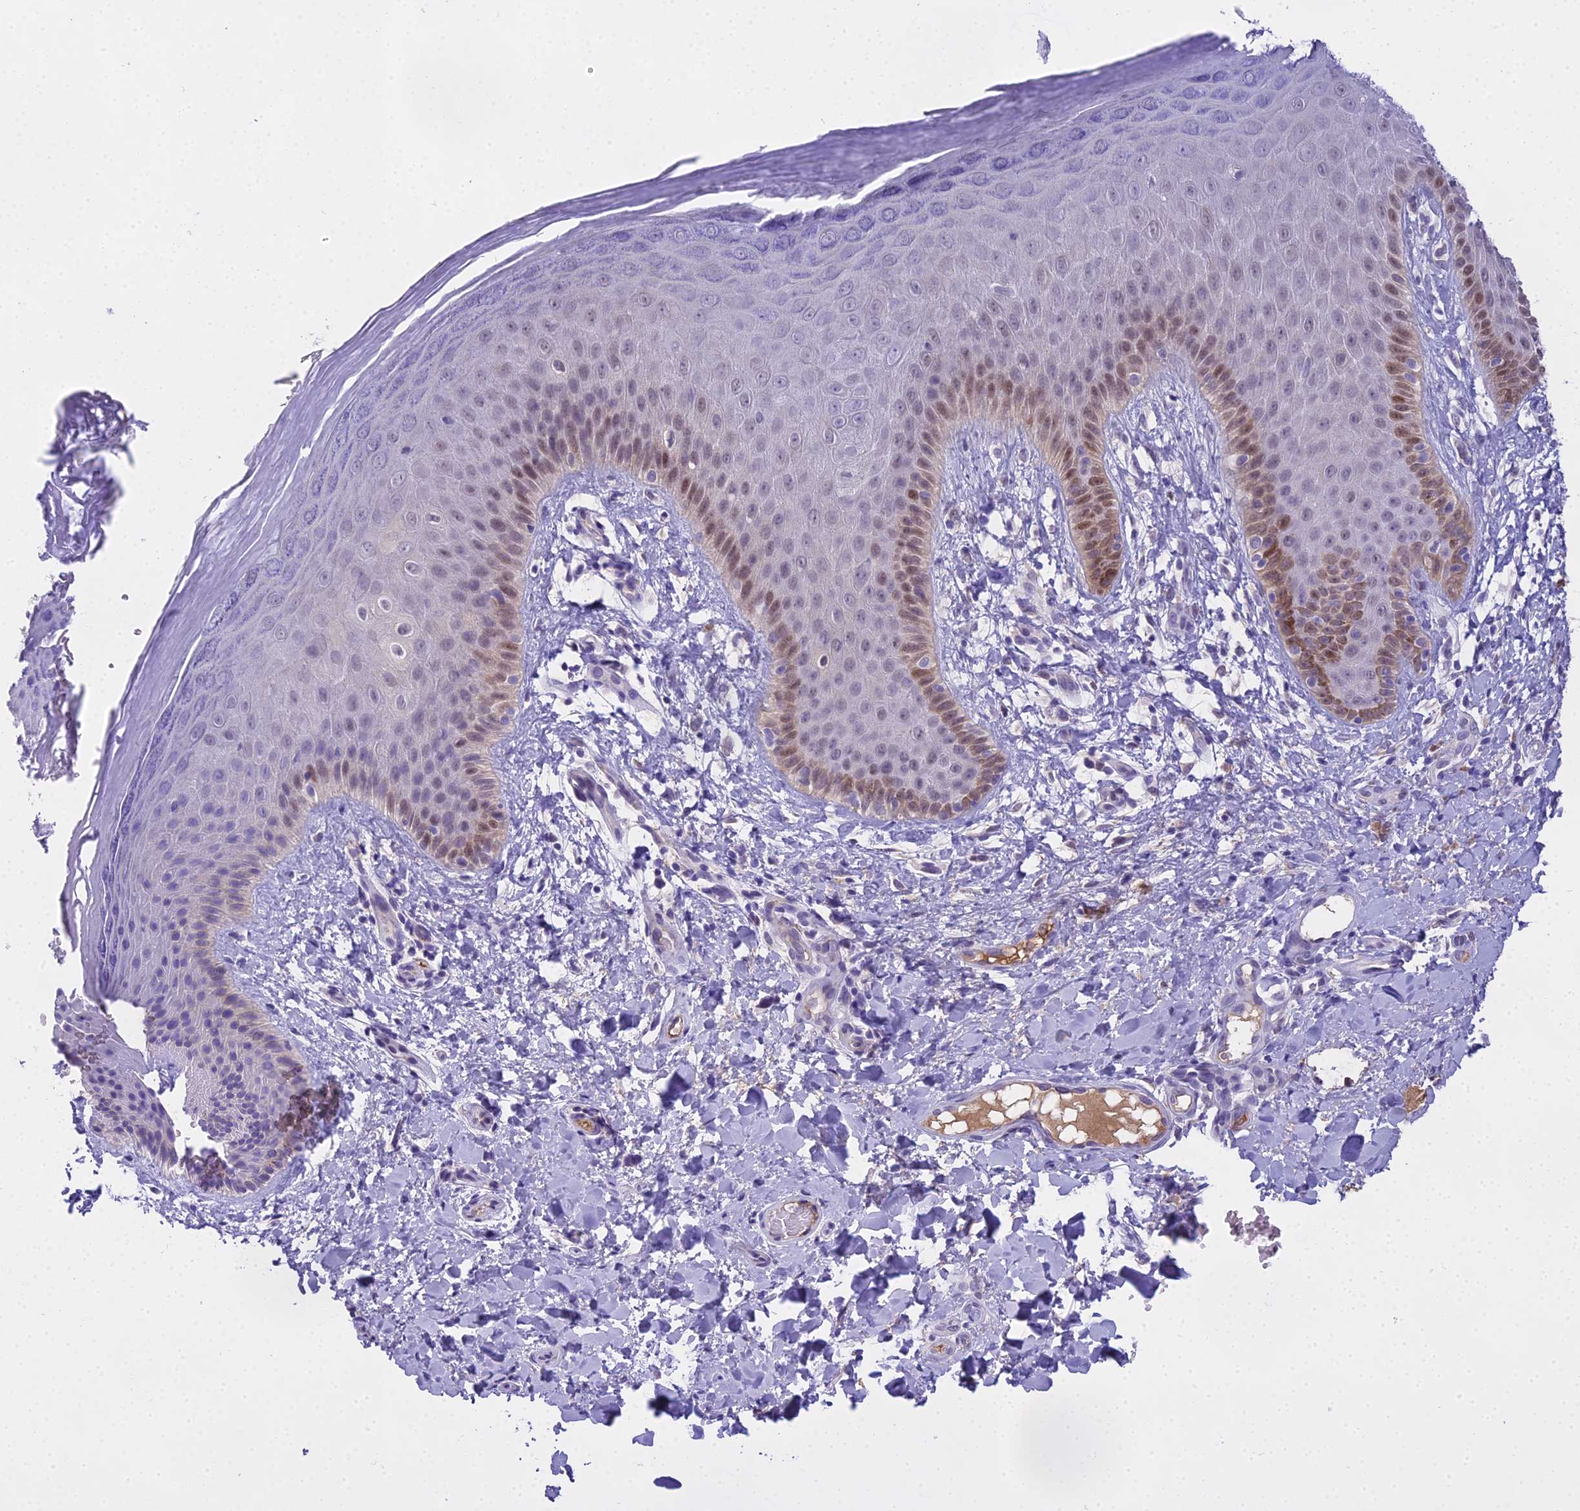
{"staining": {"intensity": "moderate", "quantity": "25%-75%", "location": "nuclear"}, "tissue": "skin", "cell_type": "Epidermal cells", "image_type": "normal", "snomed": [{"axis": "morphology", "description": "Normal tissue, NOS"}, {"axis": "morphology", "description": "Neoplasm, malignant, NOS"}, {"axis": "topography", "description": "Anal"}], "caption": "An image of skin stained for a protein displays moderate nuclear brown staining in epidermal cells.", "gene": "MAT2A", "patient": {"sex": "male", "age": 47}}